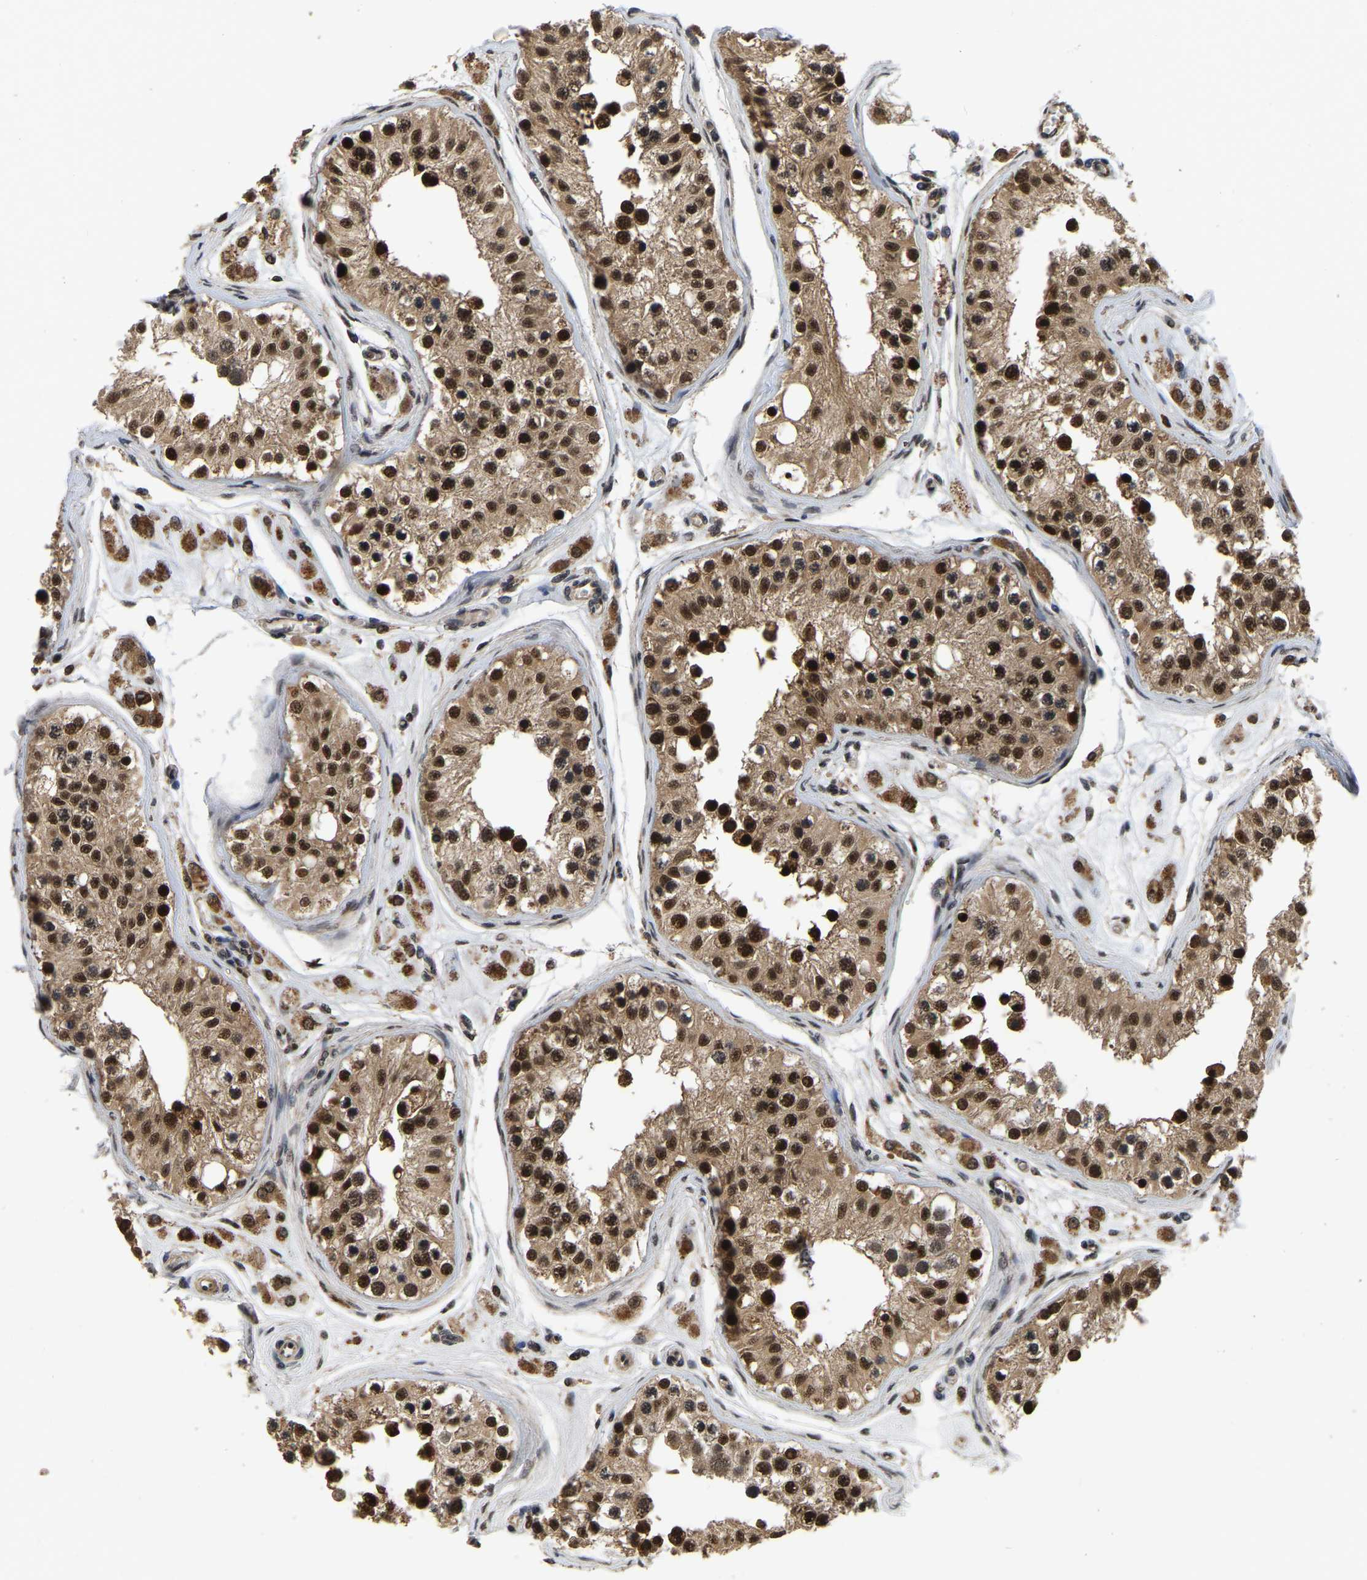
{"staining": {"intensity": "strong", "quantity": ">75%", "location": "cytoplasmic/membranous,nuclear"}, "tissue": "testis", "cell_type": "Cells in seminiferous ducts", "image_type": "normal", "snomed": [{"axis": "morphology", "description": "Normal tissue, NOS"}, {"axis": "morphology", "description": "Adenocarcinoma, metastatic, NOS"}, {"axis": "topography", "description": "Testis"}], "caption": "Immunohistochemistry (IHC) (DAB) staining of benign human testis displays strong cytoplasmic/membranous,nuclear protein staining in about >75% of cells in seminiferous ducts. (Brightfield microscopy of DAB IHC at high magnification).", "gene": "CIAO1", "patient": {"sex": "male", "age": 26}}